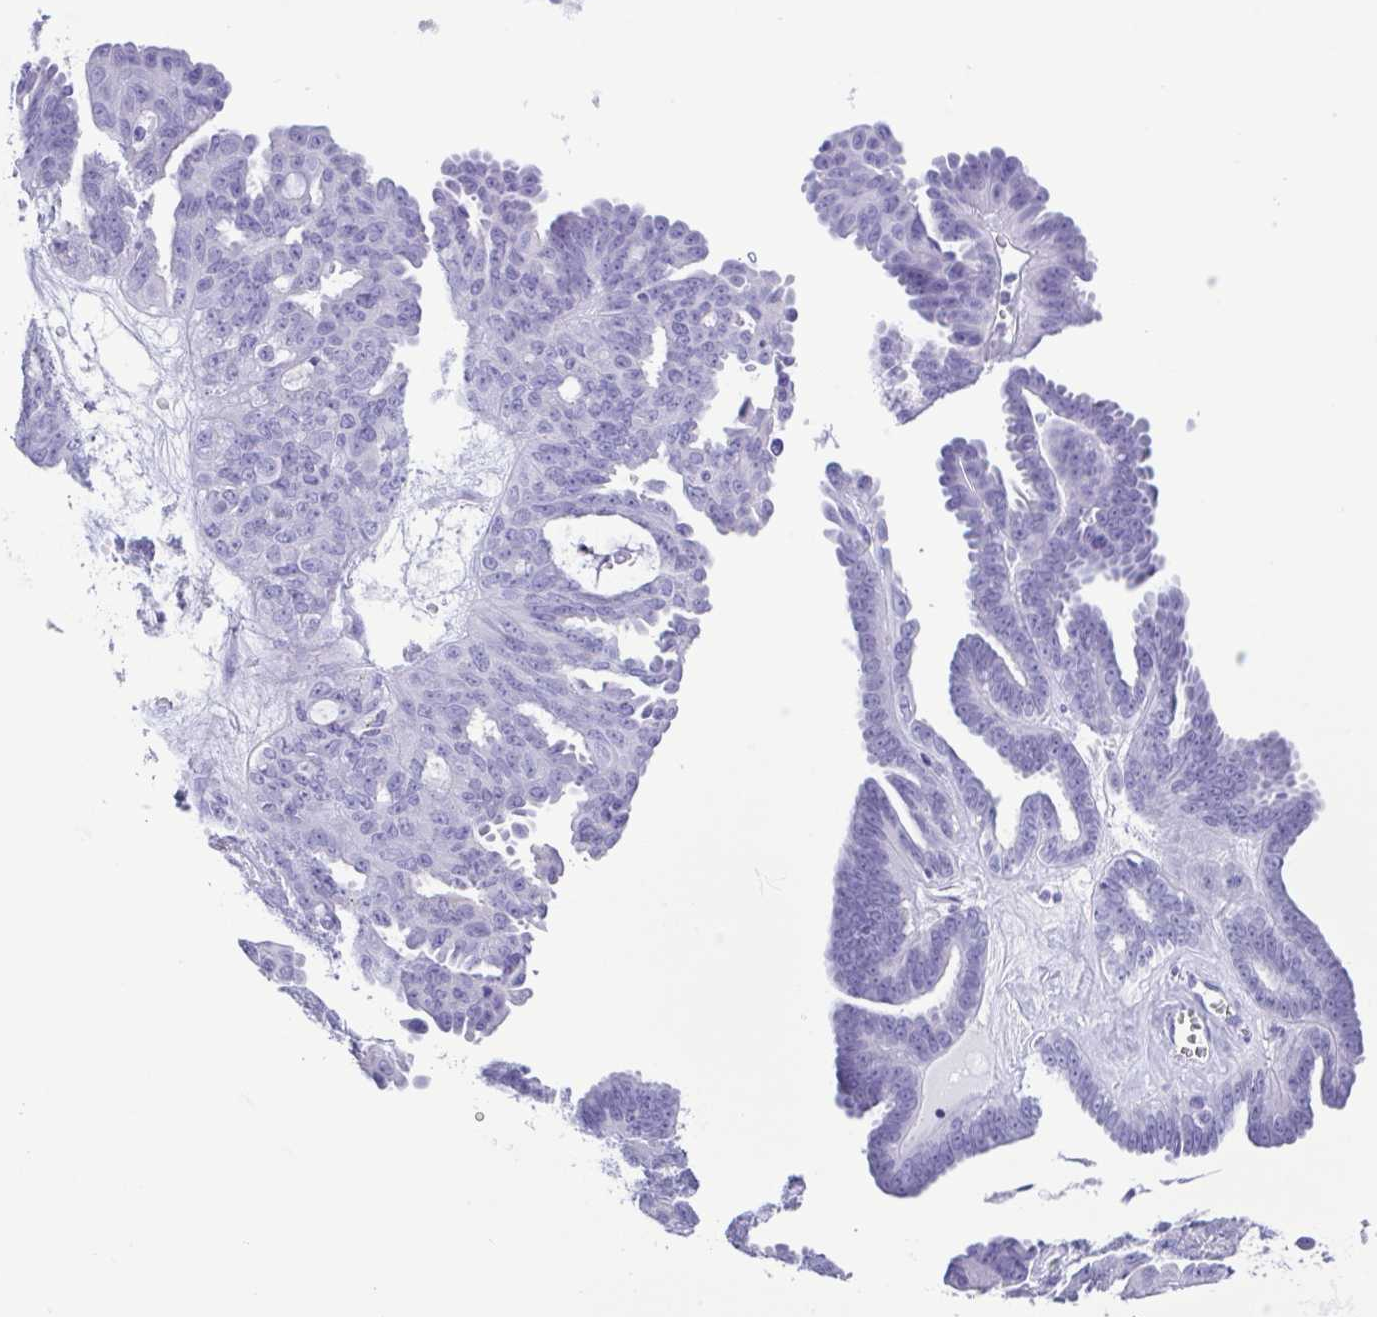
{"staining": {"intensity": "negative", "quantity": "none", "location": "none"}, "tissue": "ovarian cancer", "cell_type": "Tumor cells", "image_type": "cancer", "snomed": [{"axis": "morphology", "description": "Cystadenocarcinoma, serous, NOS"}, {"axis": "topography", "description": "Ovary"}], "caption": "Protein analysis of ovarian cancer (serous cystadenocarcinoma) displays no significant expression in tumor cells.", "gene": "TSPY2", "patient": {"sex": "female", "age": 71}}